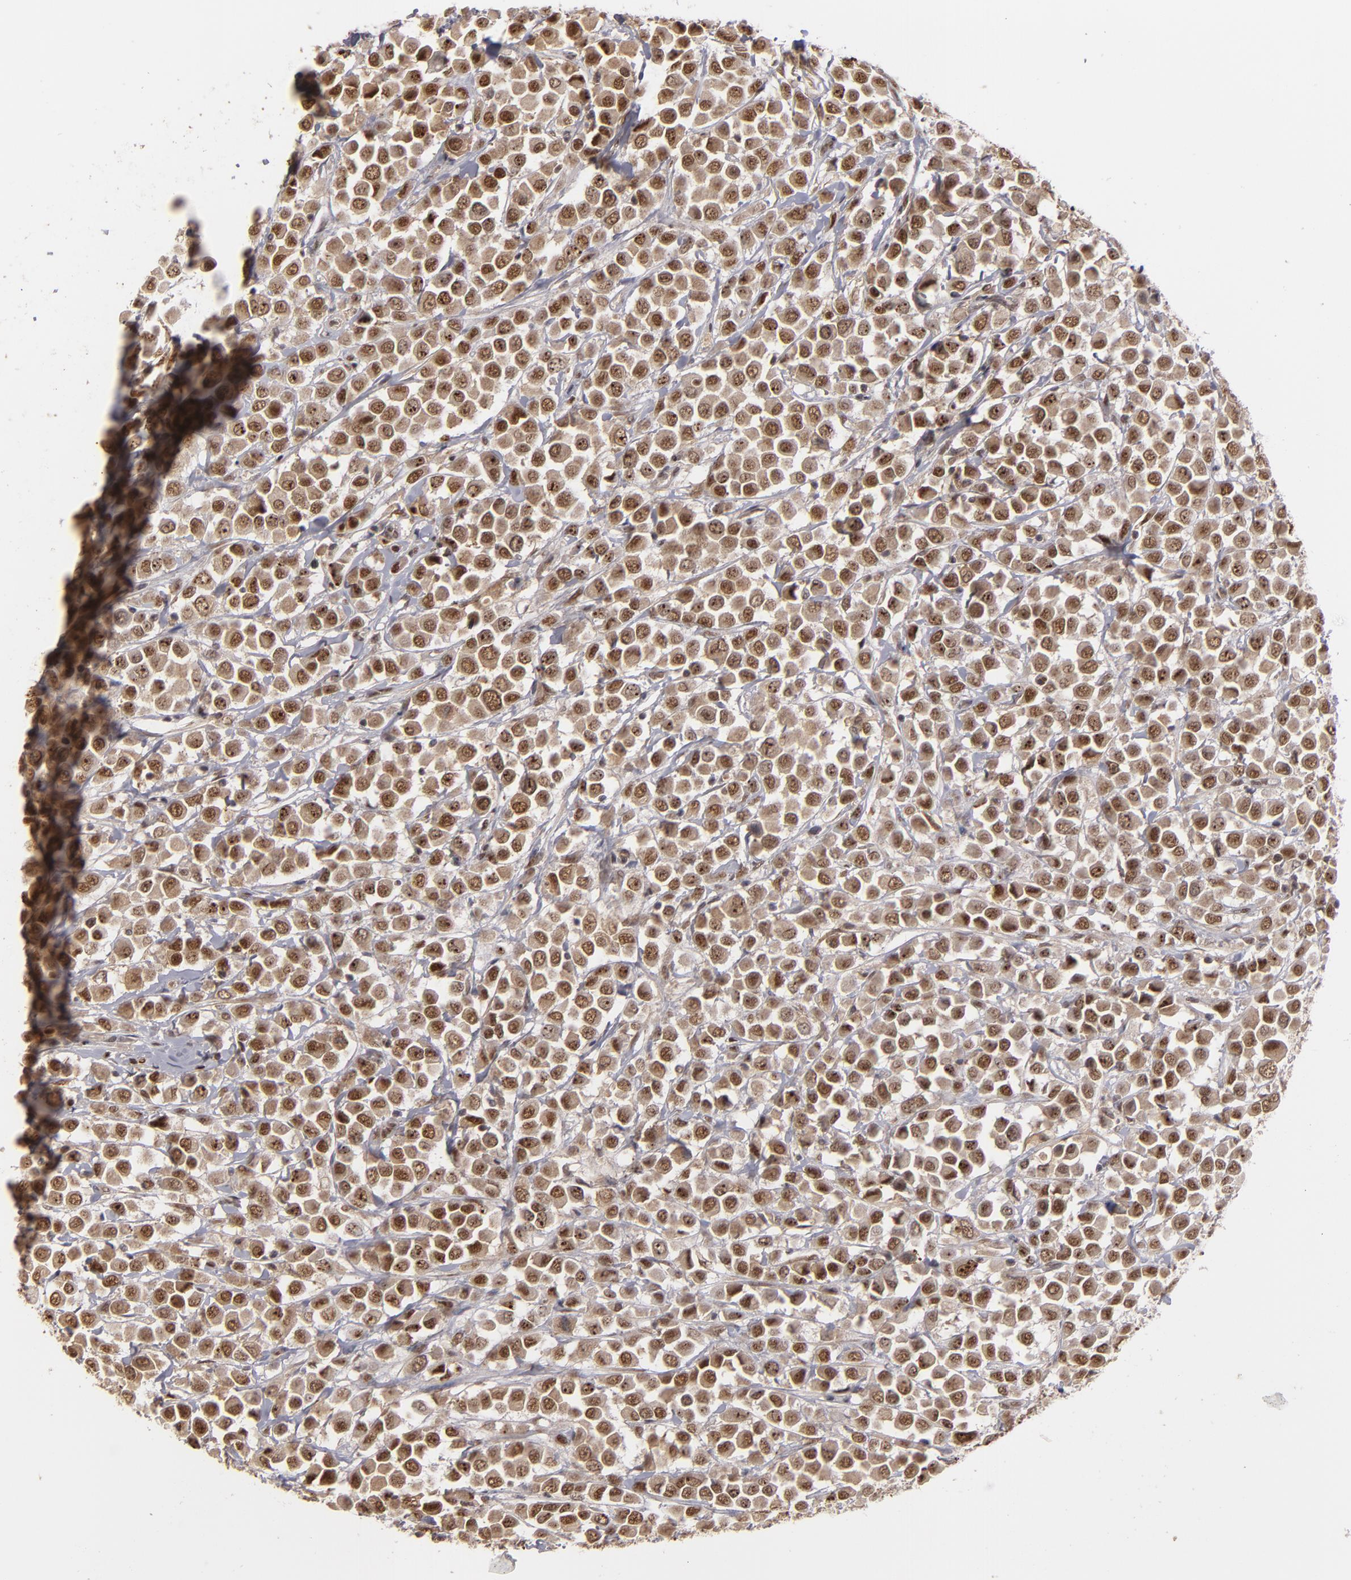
{"staining": {"intensity": "moderate", "quantity": ">75%", "location": "nuclear"}, "tissue": "breast cancer", "cell_type": "Tumor cells", "image_type": "cancer", "snomed": [{"axis": "morphology", "description": "Duct carcinoma"}, {"axis": "topography", "description": "Breast"}], "caption": "Moderate nuclear positivity for a protein is seen in approximately >75% of tumor cells of breast cancer (infiltrating ductal carcinoma) using immunohistochemistry.", "gene": "ZNF234", "patient": {"sex": "female", "age": 61}}